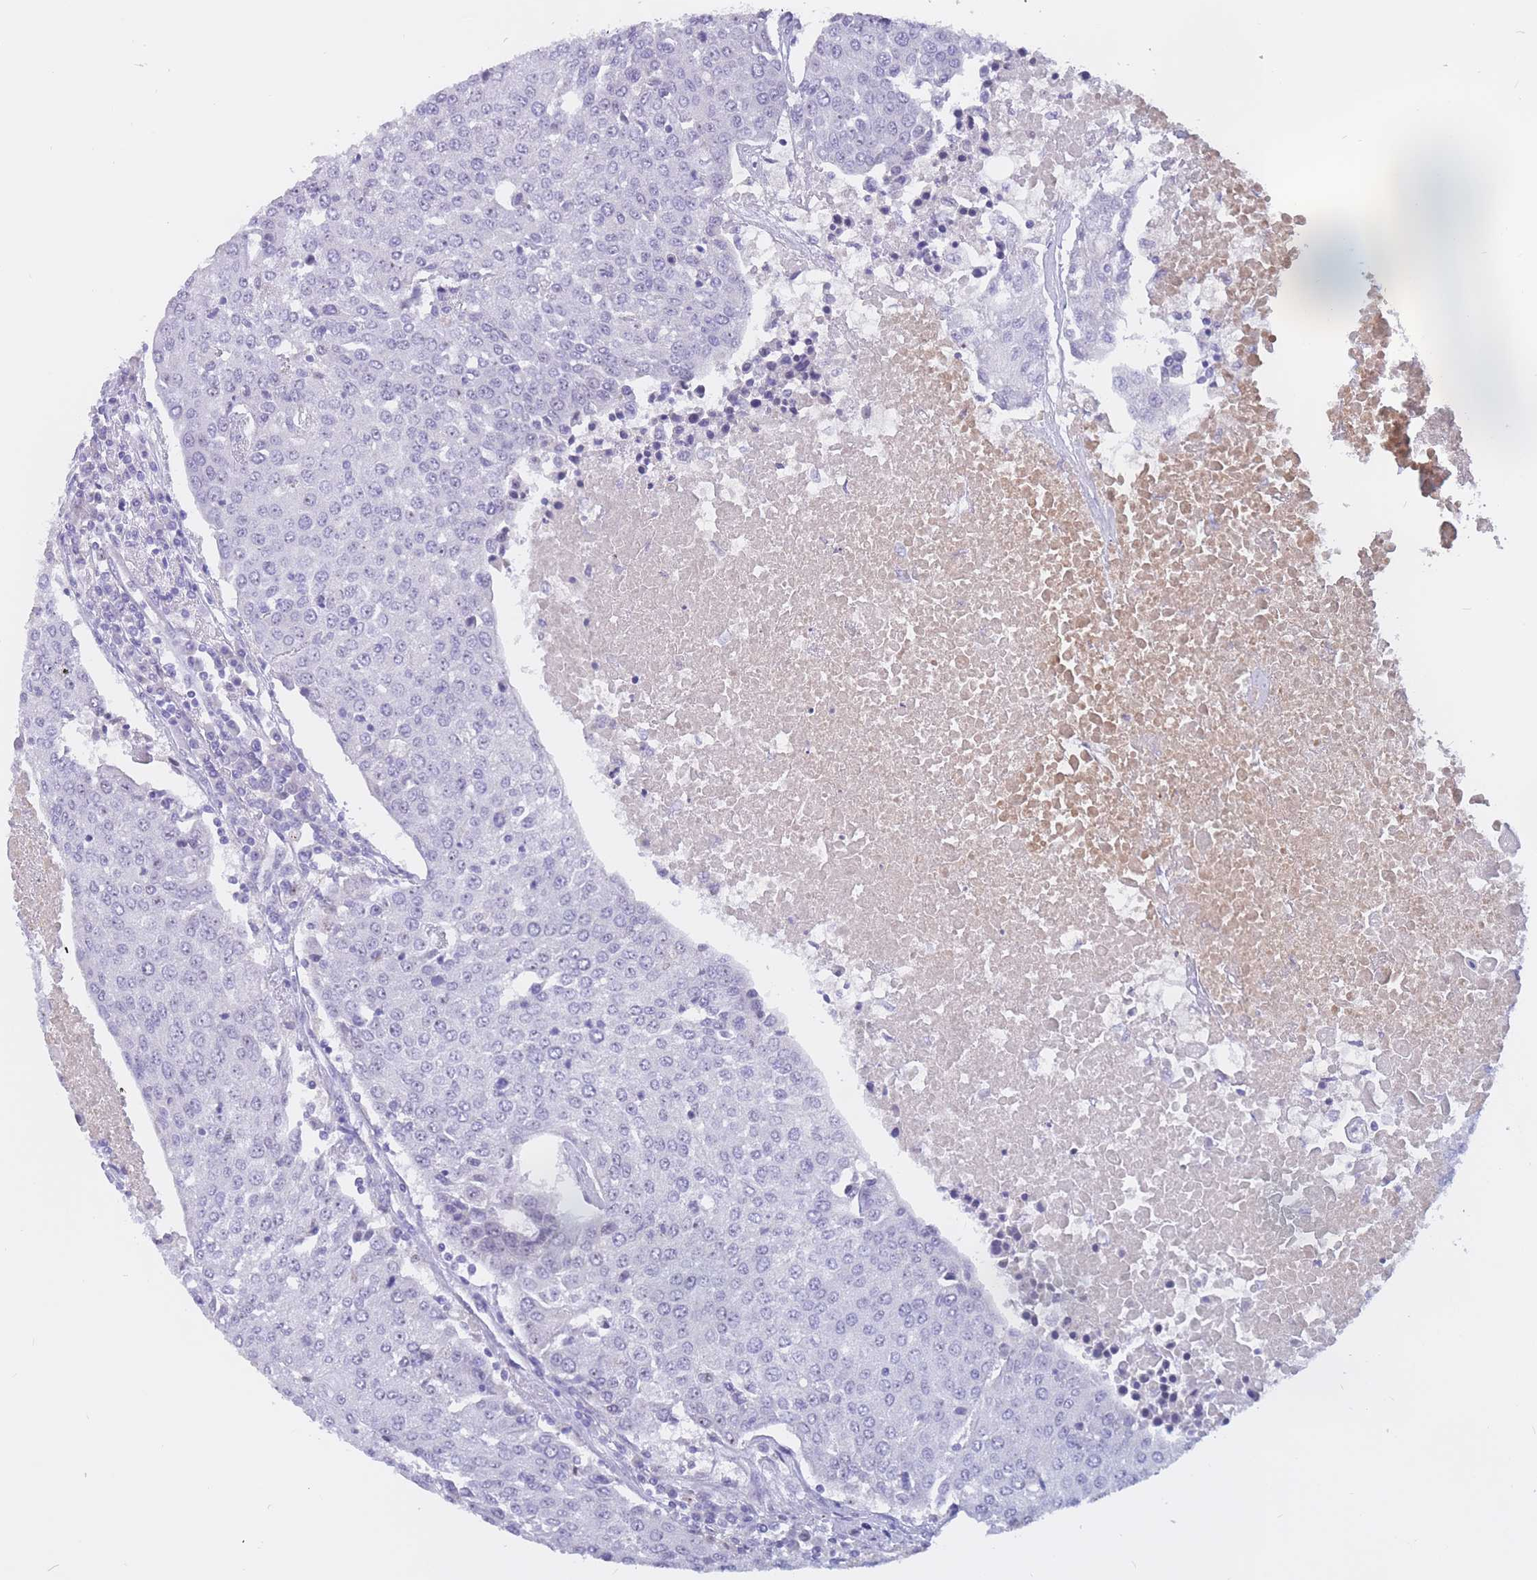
{"staining": {"intensity": "negative", "quantity": "none", "location": "none"}, "tissue": "urothelial cancer", "cell_type": "Tumor cells", "image_type": "cancer", "snomed": [{"axis": "morphology", "description": "Urothelial carcinoma, High grade"}, {"axis": "topography", "description": "Urinary bladder"}], "caption": "This is a histopathology image of immunohistochemistry (IHC) staining of high-grade urothelial carcinoma, which shows no expression in tumor cells.", "gene": "BOP1", "patient": {"sex": "female", "age": 85}}